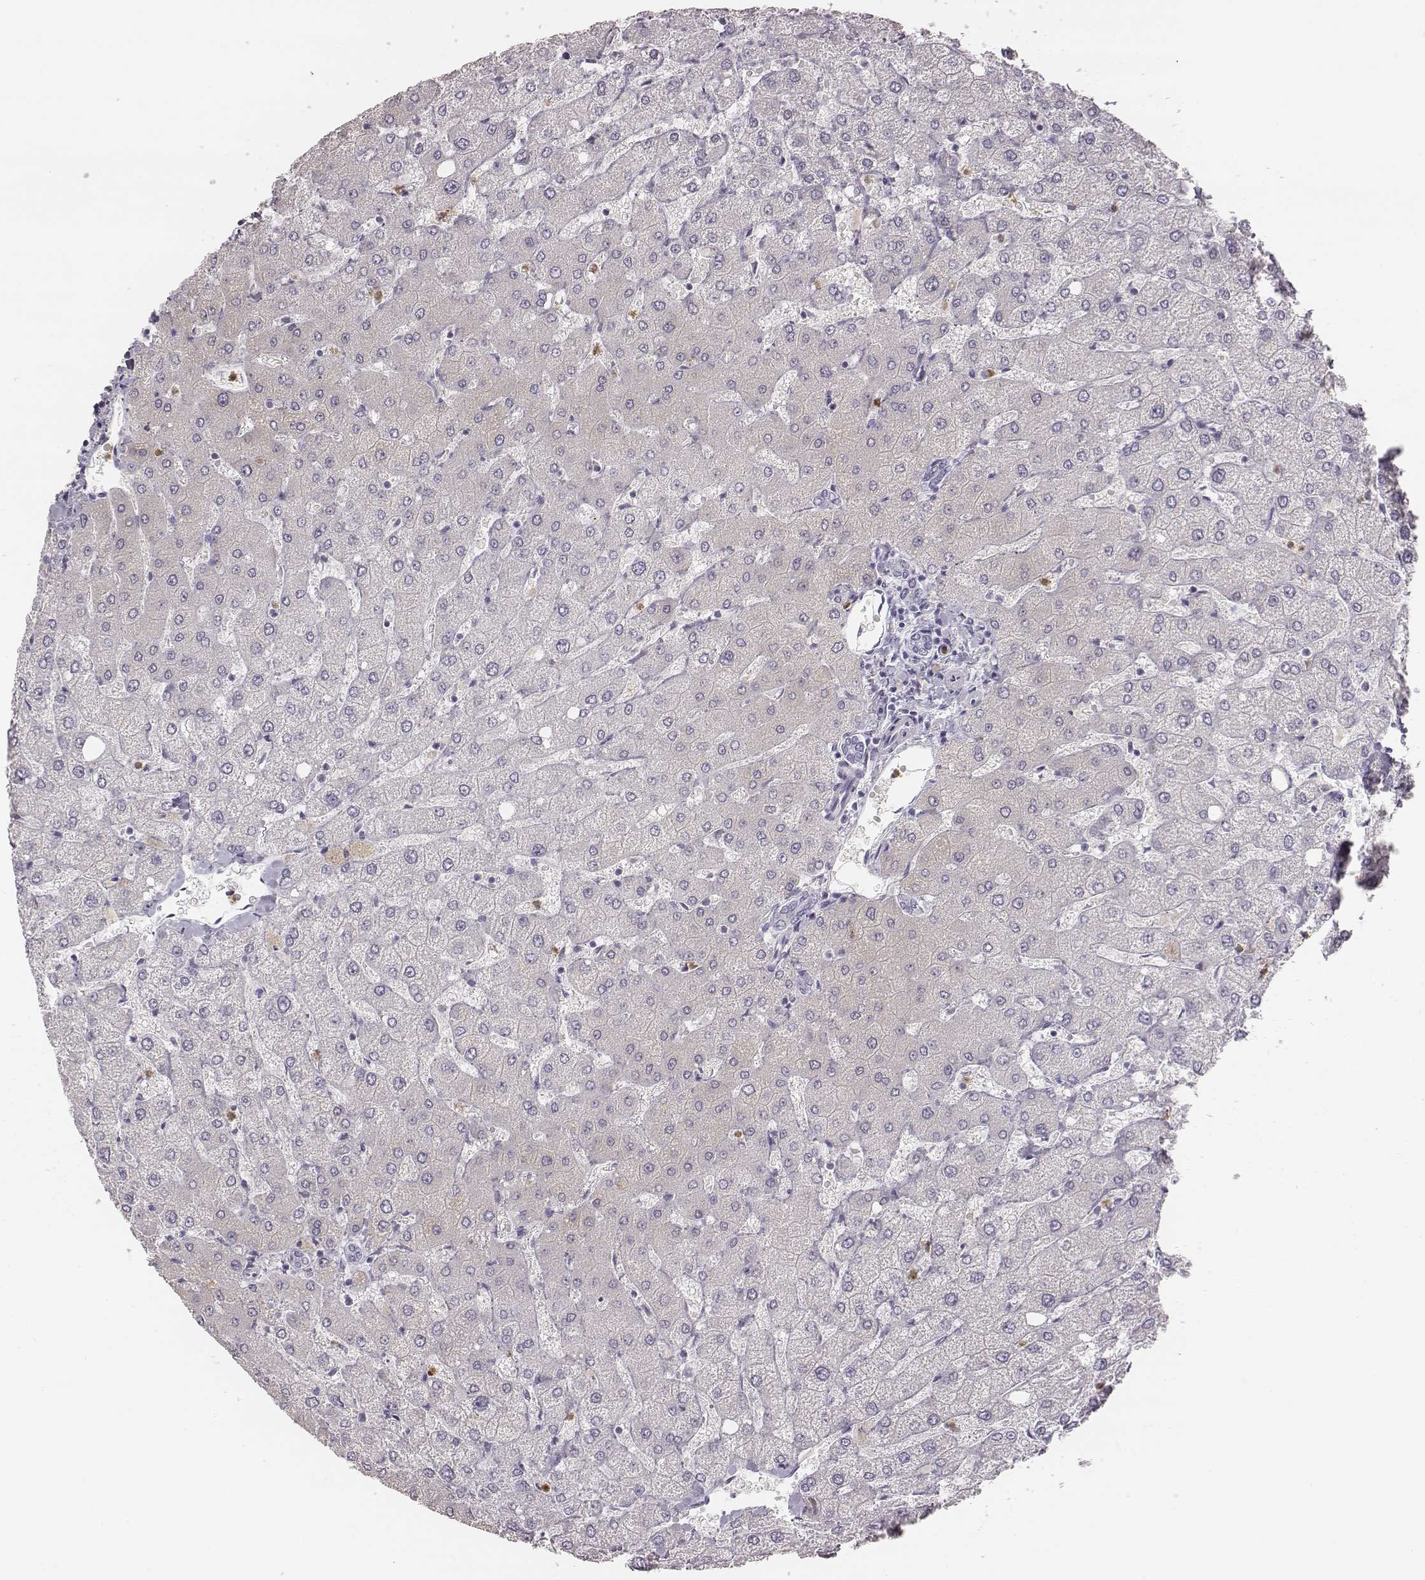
{"staining": {"intensity": "negative", "quantity": "none", "location": "none"}, "tissue": "liver", "cell_type": "Cholangiocytes", "image_type": "normal", "snomed": [{"axis": "morphology", "description": "Normal tissue, NOS"}, {"axis": "topography", "description": "Liver"}], "caption": "IHC of benign liver displays no staining in cholangiocytes. (DAB (3,3'-diaminobenzidine) IHC with hematoxylin counter stain).", "gene": "KCNJ12", "patient": {"sex": "female", "age": 54}}